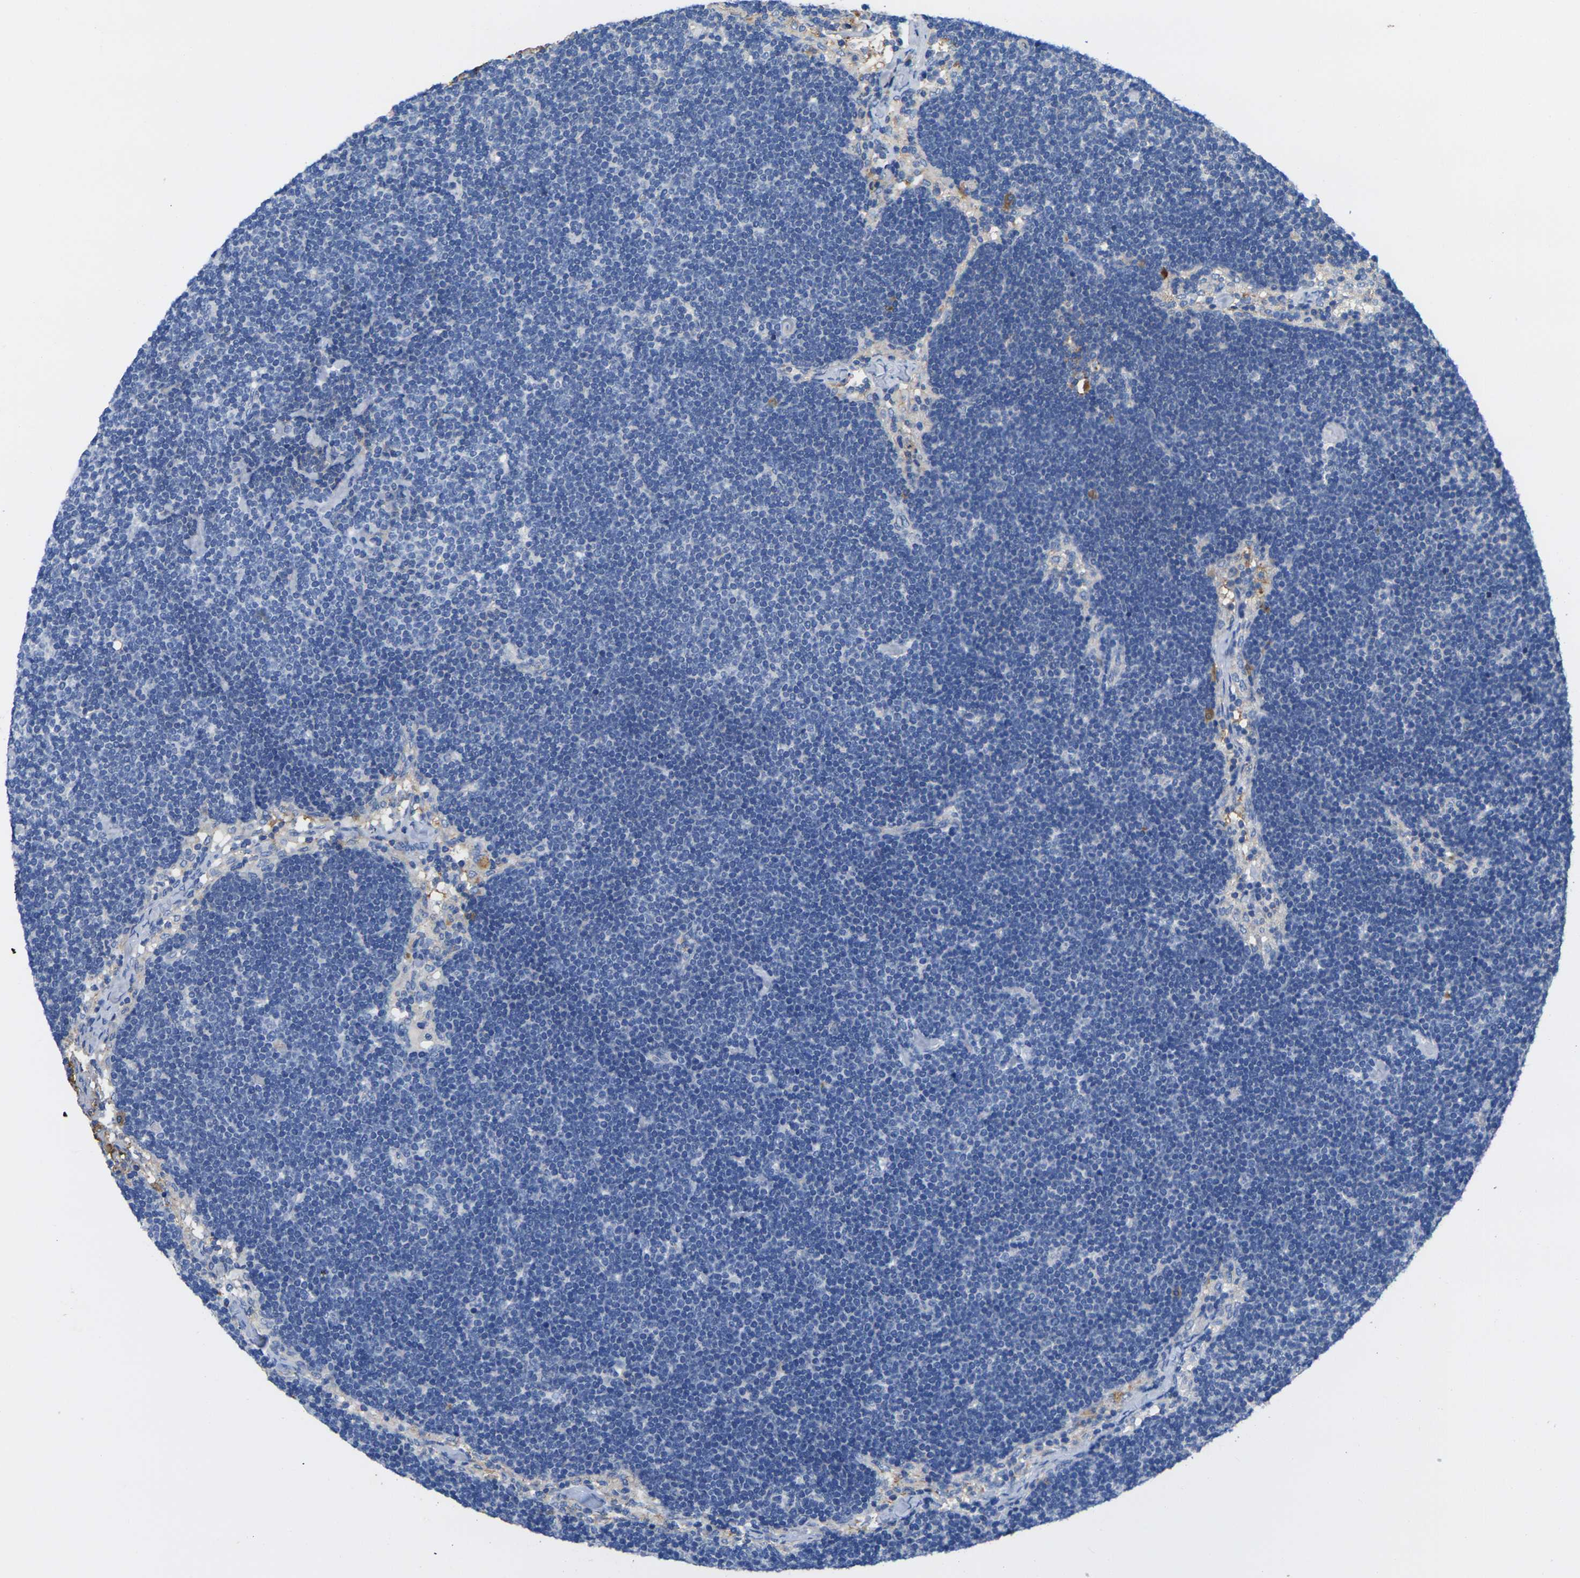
{"staining": {"intensity": "negative", "quantity": "none", "location": "none"}, "tissue": "lymph node", "cell_type": "Germinal center cells", "image_type": "normal", "snomed": [{"axis": "morphology", "description": "Normal tissue, NOS"}, {"axis": "topography", "description": "Lymph node"}], "caption": "The photomicrograph reveals no staining of germinal center cells in benign lymph node. (DAB IHC with hematoxylin counter stain).", "gene": "GREM2", "patient": {"sex": "male", "age": 63}}